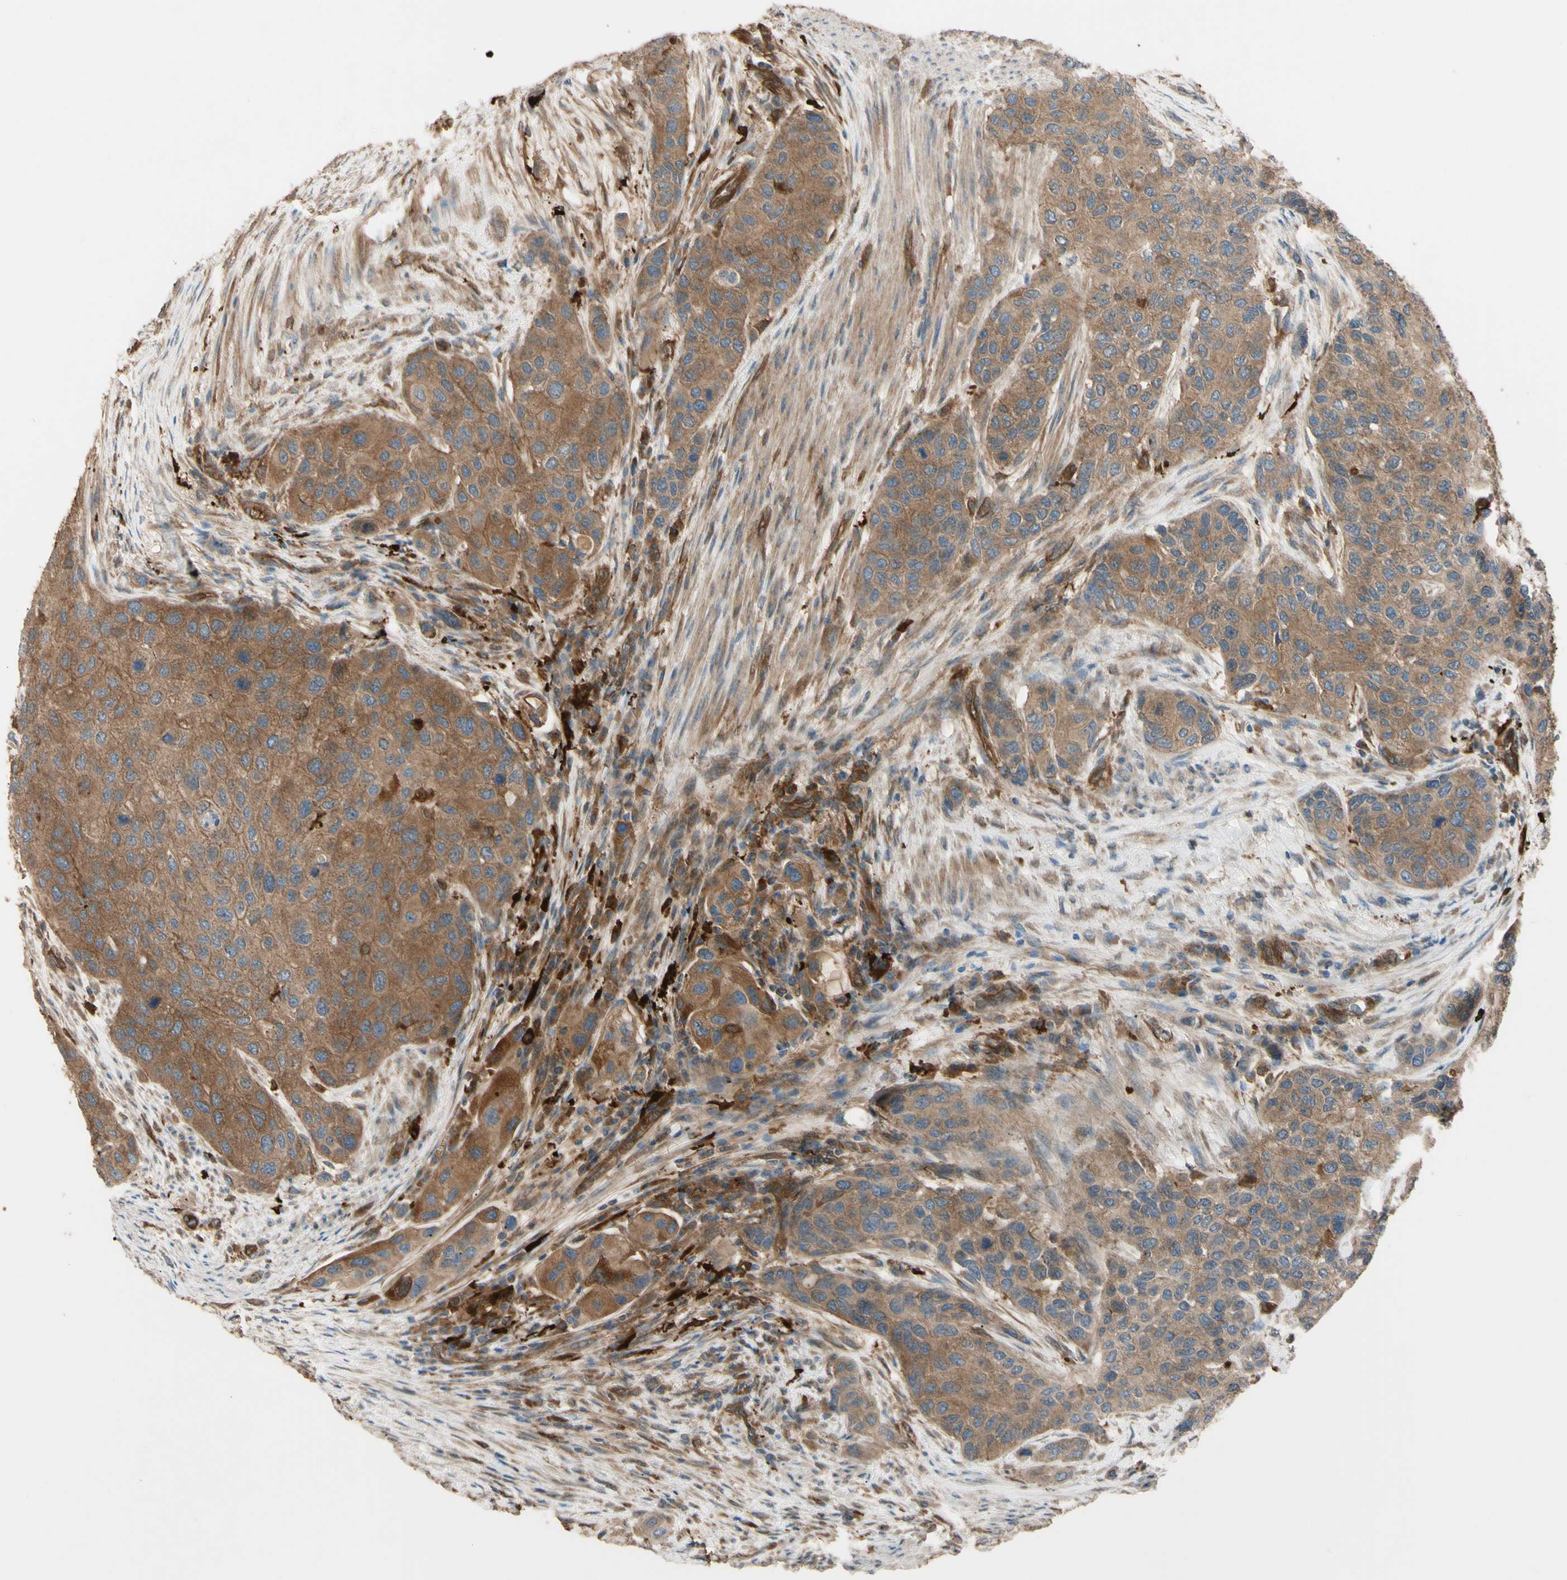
{"staining": {"intensity": "moderate", "quantity": ">75%", "location": "cytoplasmic/membranous"}, "tissue": "urothelial cancer", "cell_type": "Tumor cells", "image_type": "cancer", "snomed": [{"axis": "morphology", "description": "Urothelial carcinoma, High grade"}, {"axis": "topography", "description": "Urinary bladder"}], "caption": "Protein staining of high-grade urothelial carcinoma tissue exhibits moderate cytoplasmic/membranous expression in about >75% of tumor cells.", "gene": "PTPN12", "patient": {"sex": "female", "age": 56}}